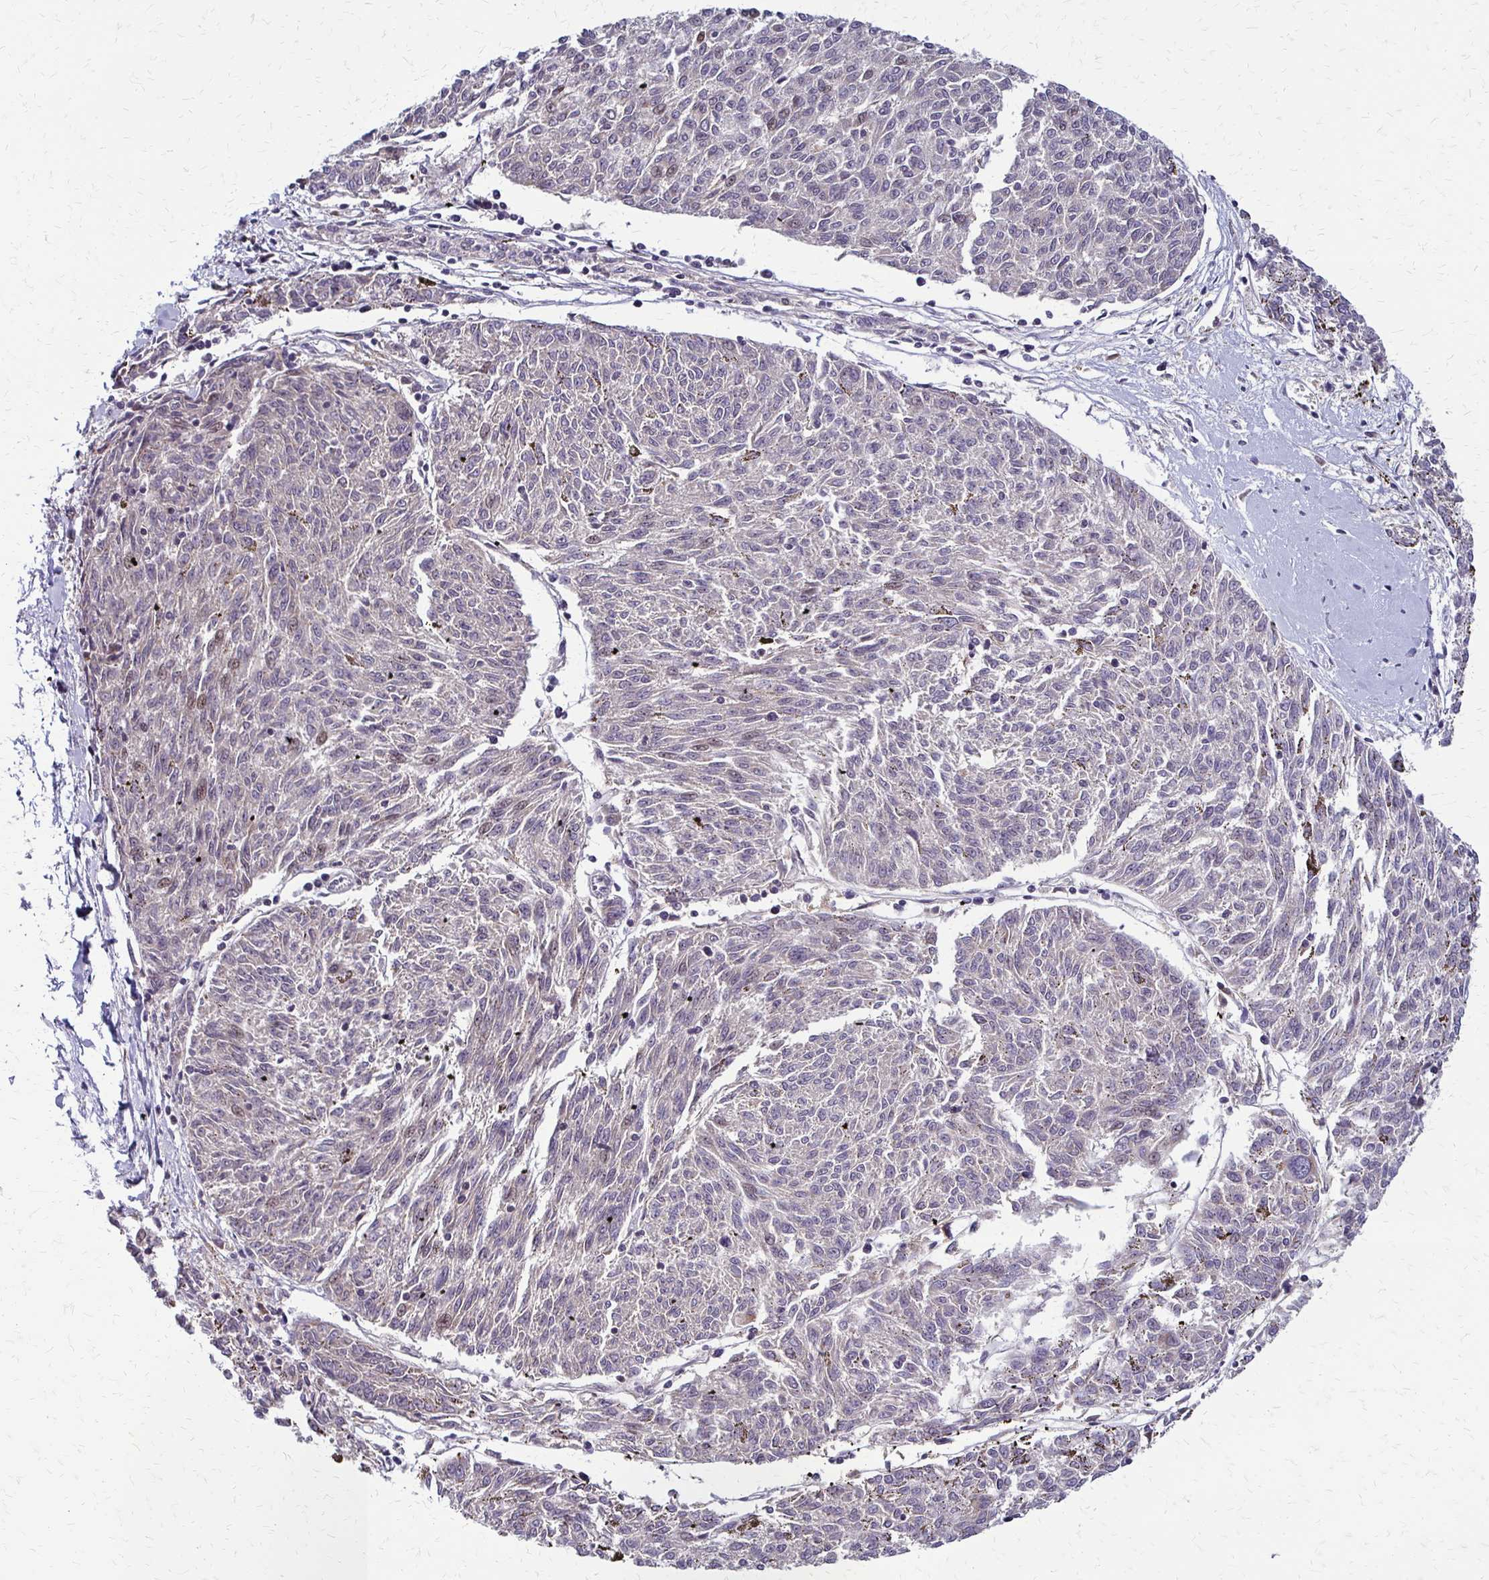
{"staining": {"intensity": "moderate", "quantity": "<25%", "location": "nuclear"}, "tissue": "melanoma", "cell_type": "Tumor cells", "image_type": "cancer", "snomed": [{"axis": "morphology", "description": "Malignant melanoma, NOS"}, {"axis": "topography", "description": "Skin"}], "caption": "A photomicrograph of malignant melanoma stained for a protein shows moderate nuclear brown staining in tumor cells.", "gene": "TRIR", "patient": {"sex": "female", "age": 72}}